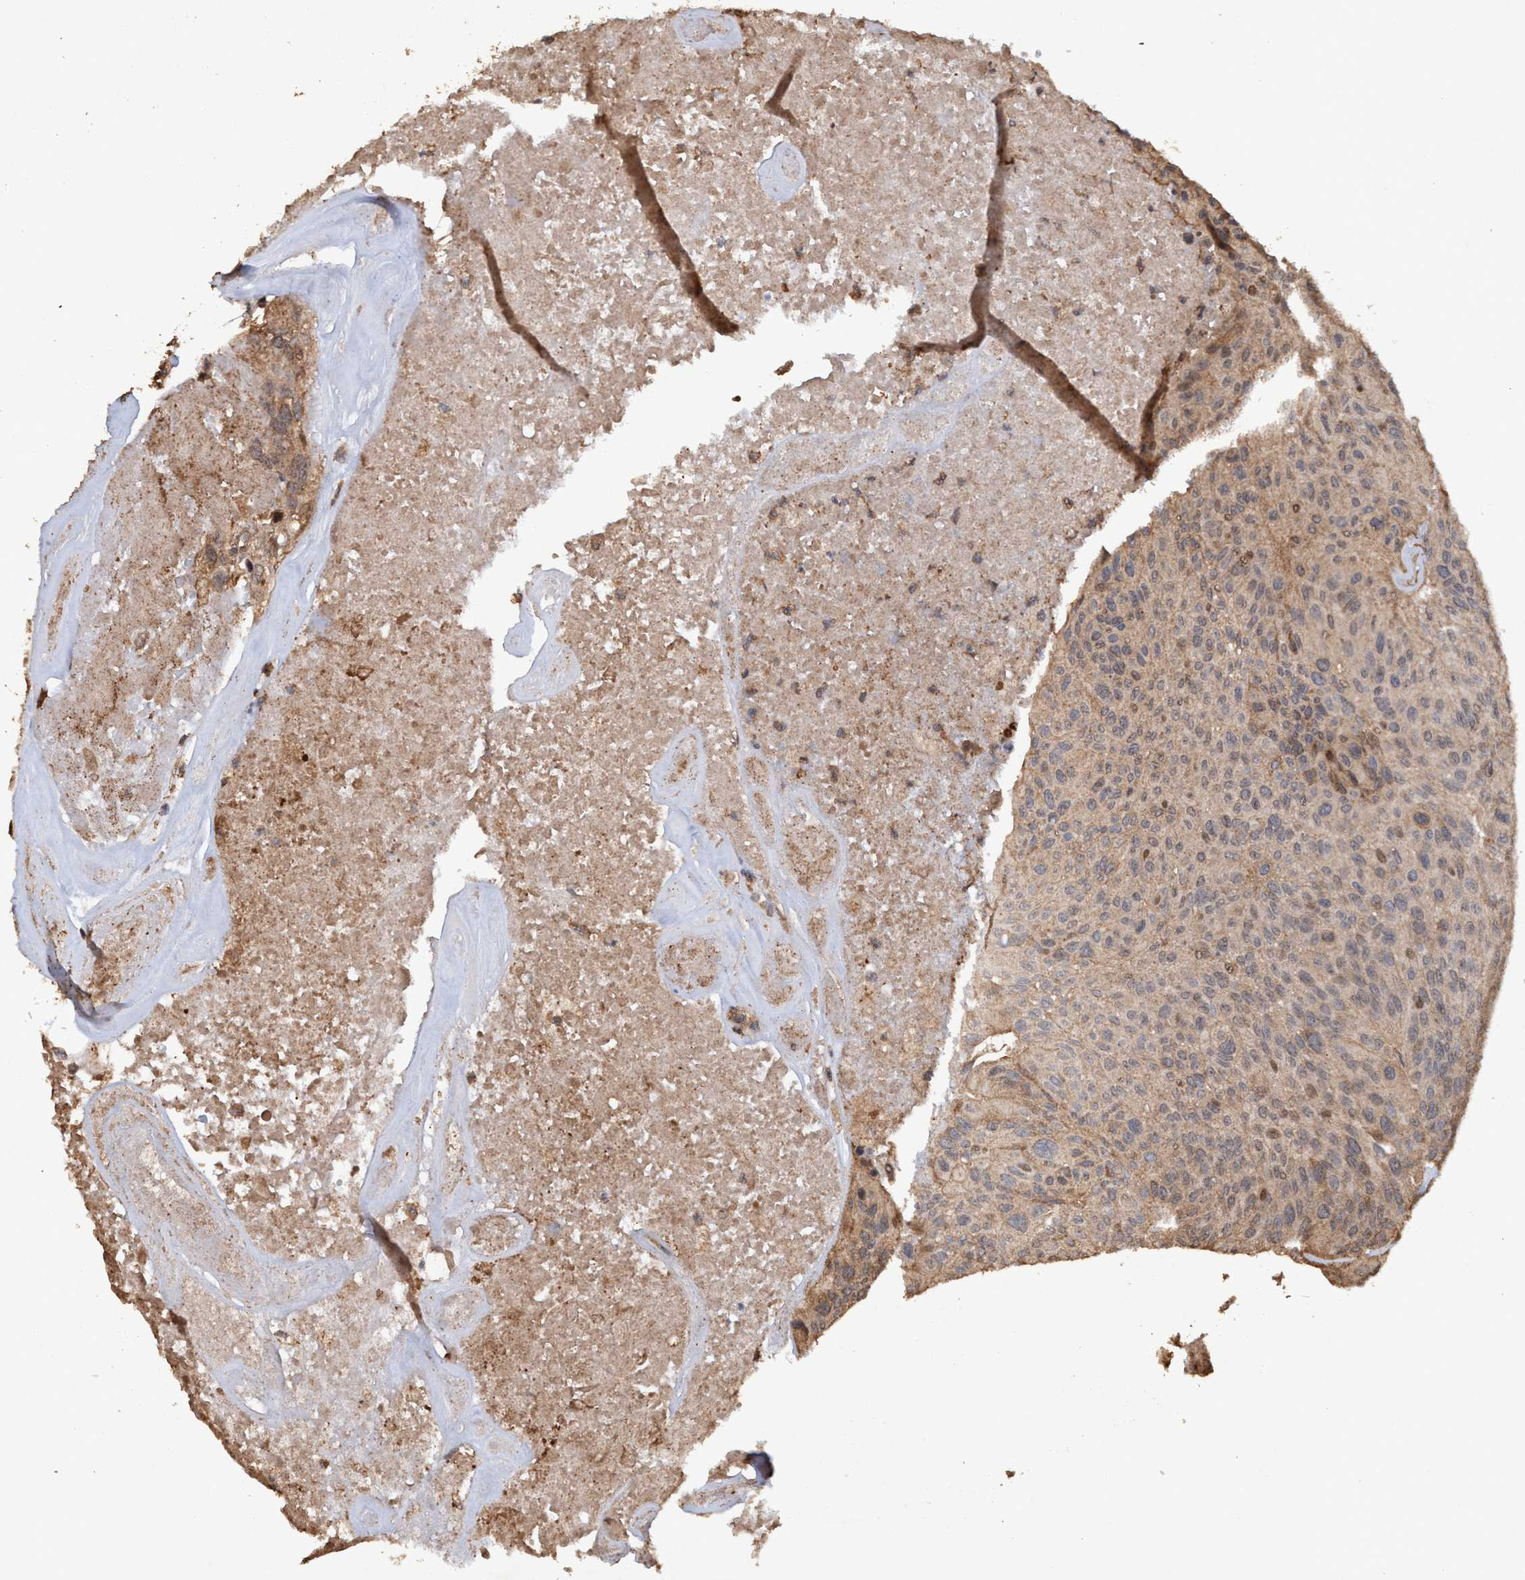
{"staining": {"intensity": "moderate", "quantity": "25%-75%", "location": "cytoplasmic/membranous,nuclear"}, "tissue": "urothelial cancer", "cell_type": "Tumor cells", "image_type": "cancer", "snomed": [{"axis": "morphology", "description": "Urothelial carcinoma, High grade"}, {"axis": "topography", "description": "Urinary bladder"}], "caption": "A brown stain shows moderate cytoplasmic/membranous and nuclear positivity of a protein in urothelial cancer tumor cells.", "gene": "TRPC7", "patient": {"sex": "male", "age": 66}}